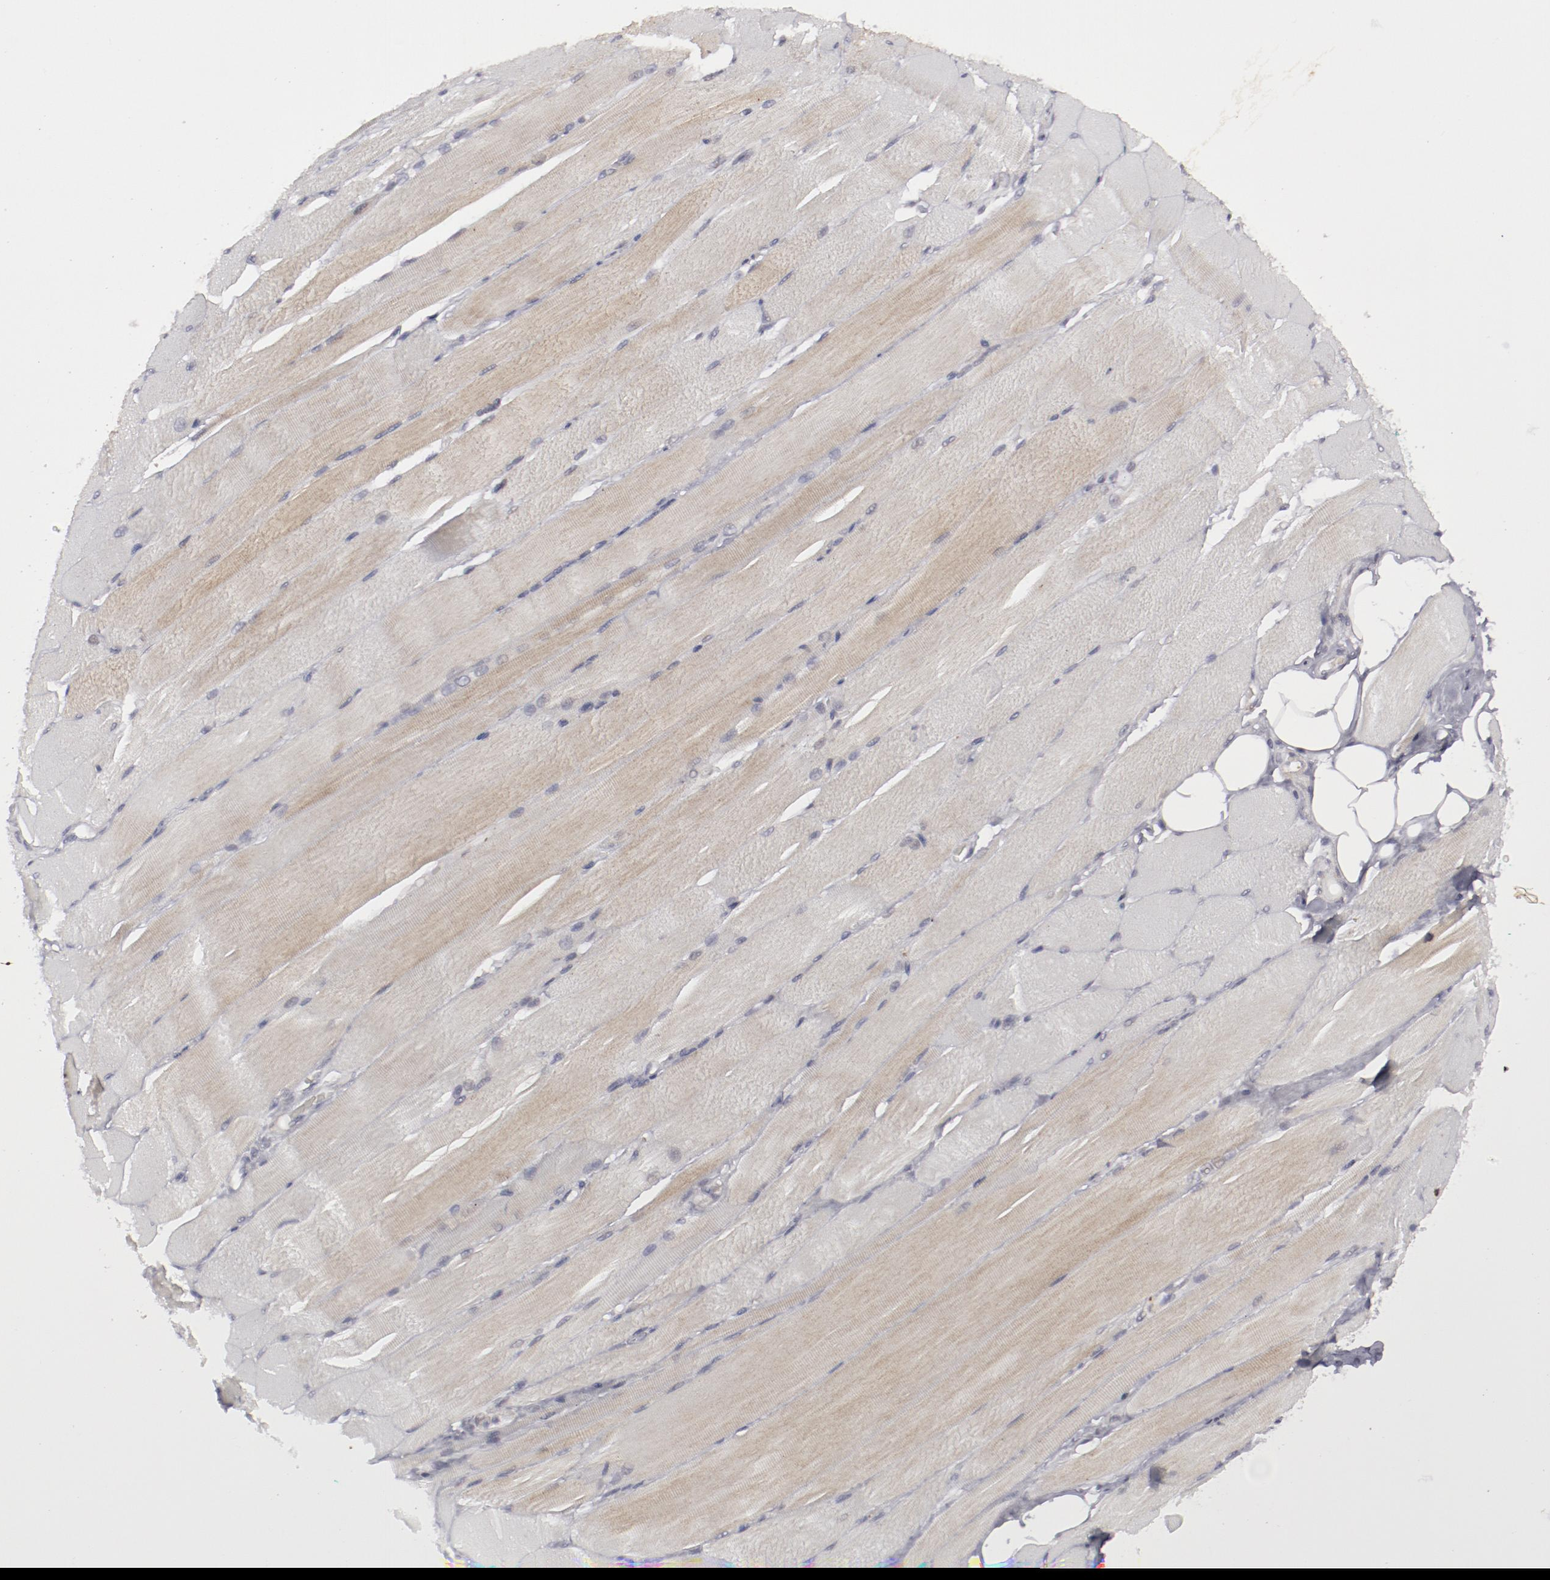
{"staining": {"intensity": "negative", "quantity": "none", "location": "none"}, "tissue": "skeletal muscle", "cell_type": "Myocytes", "image_type": "normal", "snomed": [{"axis": "morphology", "description": "Normal tissue, NOS"}, {"axis": "topography", "description": "Skeletal muscle"}, {"axis": "topography", "description": "Peripheral nerve tissue"}], "caption": "An IHC image of normal skeletal muscle is shown. There is no staining in myocytes of skeletal muscle.", "gene": "LEF1", "patient": {"sex": "female", "age": 84}}